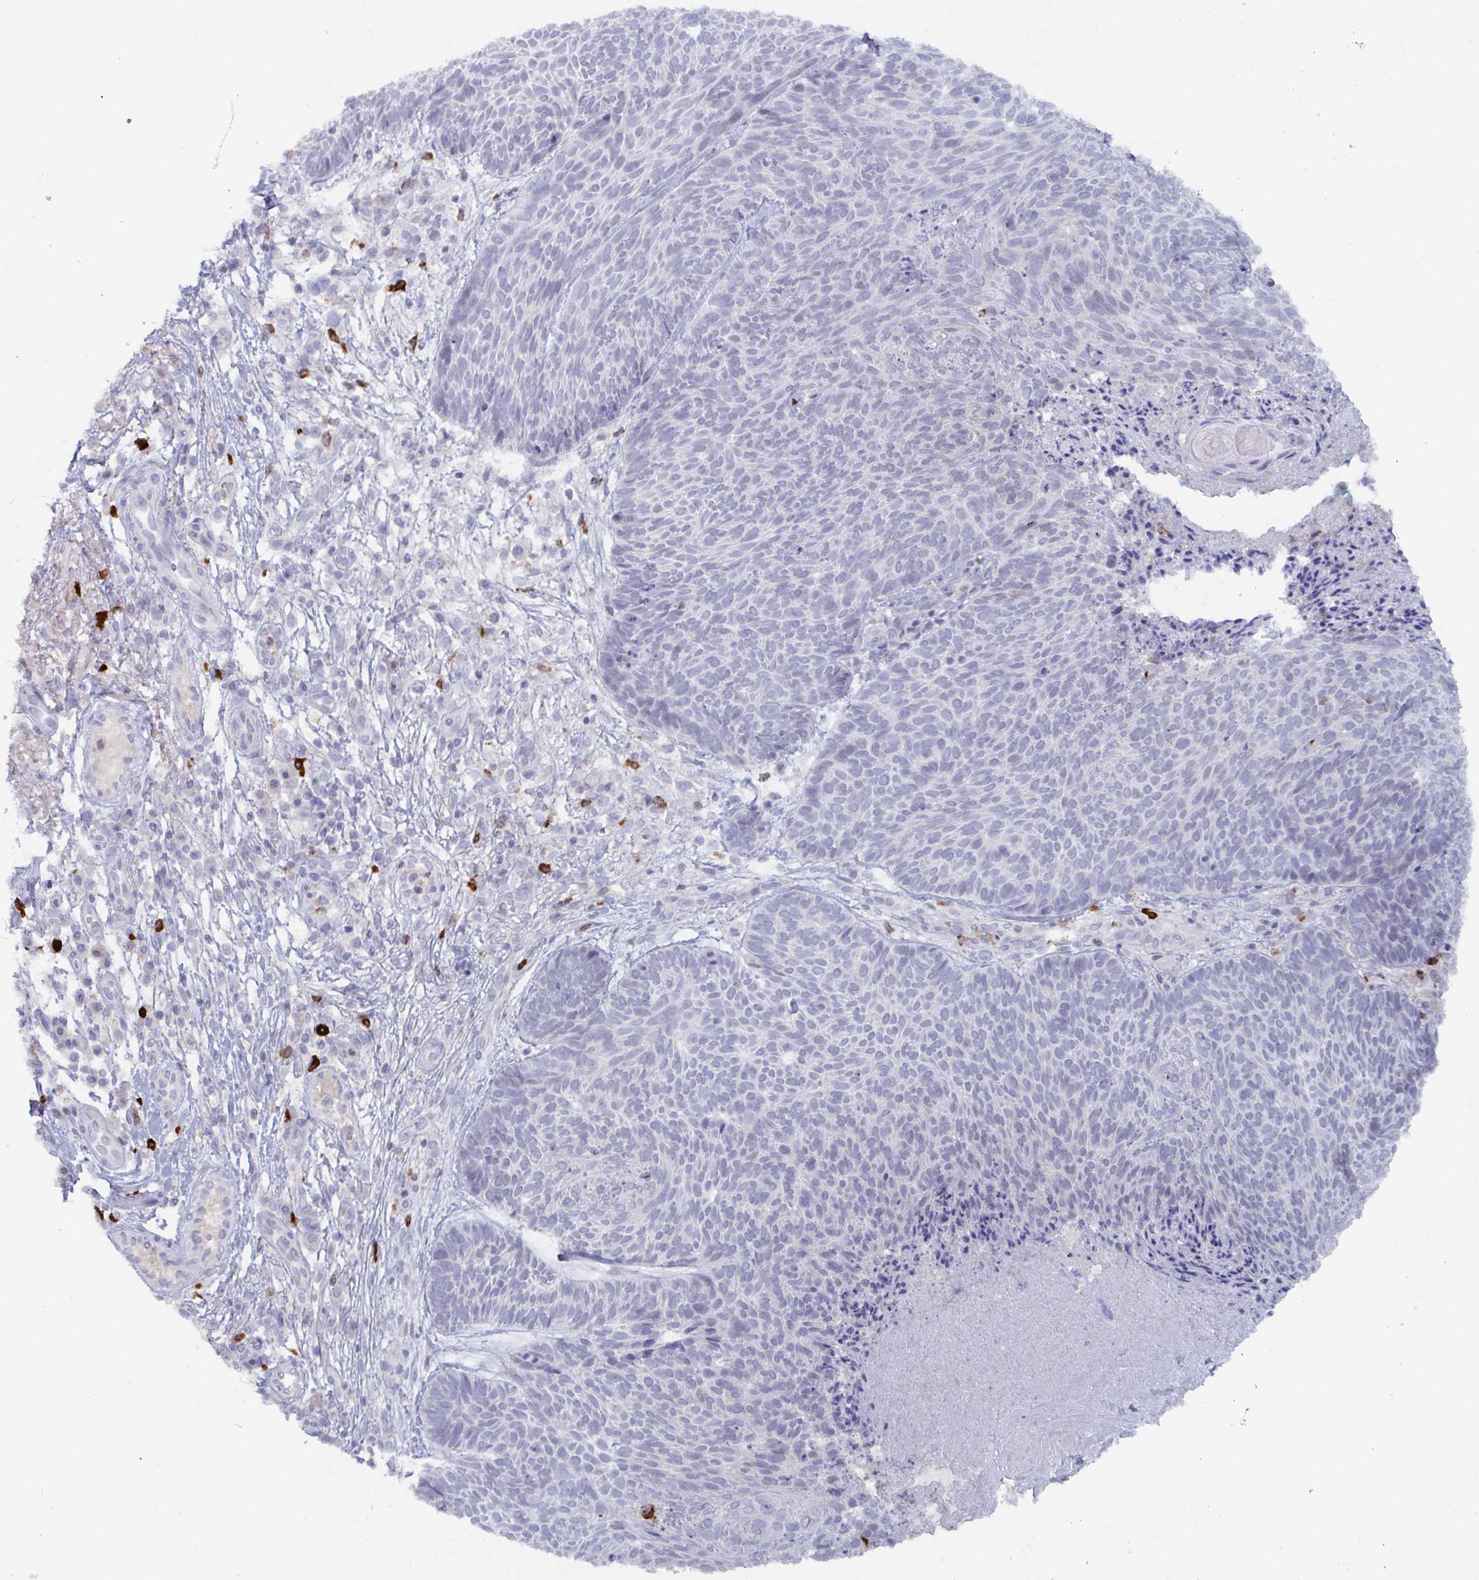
{"staining": {"intensity": "negative", "quantity": "none", "location": "none"}, "tissue": "skin cancer", "cell_type": "Tumor cells", "image_type": "cancer", "snomed": [{"axis": "morphology", "description": "Basal cell carcinoma"}, {"axis": "topography", "description": "Skin"}, {"axis": "topography", "description": "Skin of trunk"}], "caption": "High magnification brightfield microscopy of basal cell carcinoma (skin) stained with DAB (brown) and counterstained with hematoxylin (blue): tumor cells show no significant positivity. (Stains: DAB IHC with hematoxylin counter stain, Microscopy: brightfield microscopy at high magnification).", "gene": "KCNK5", "patient": {"sex": "male", "age": 74}}